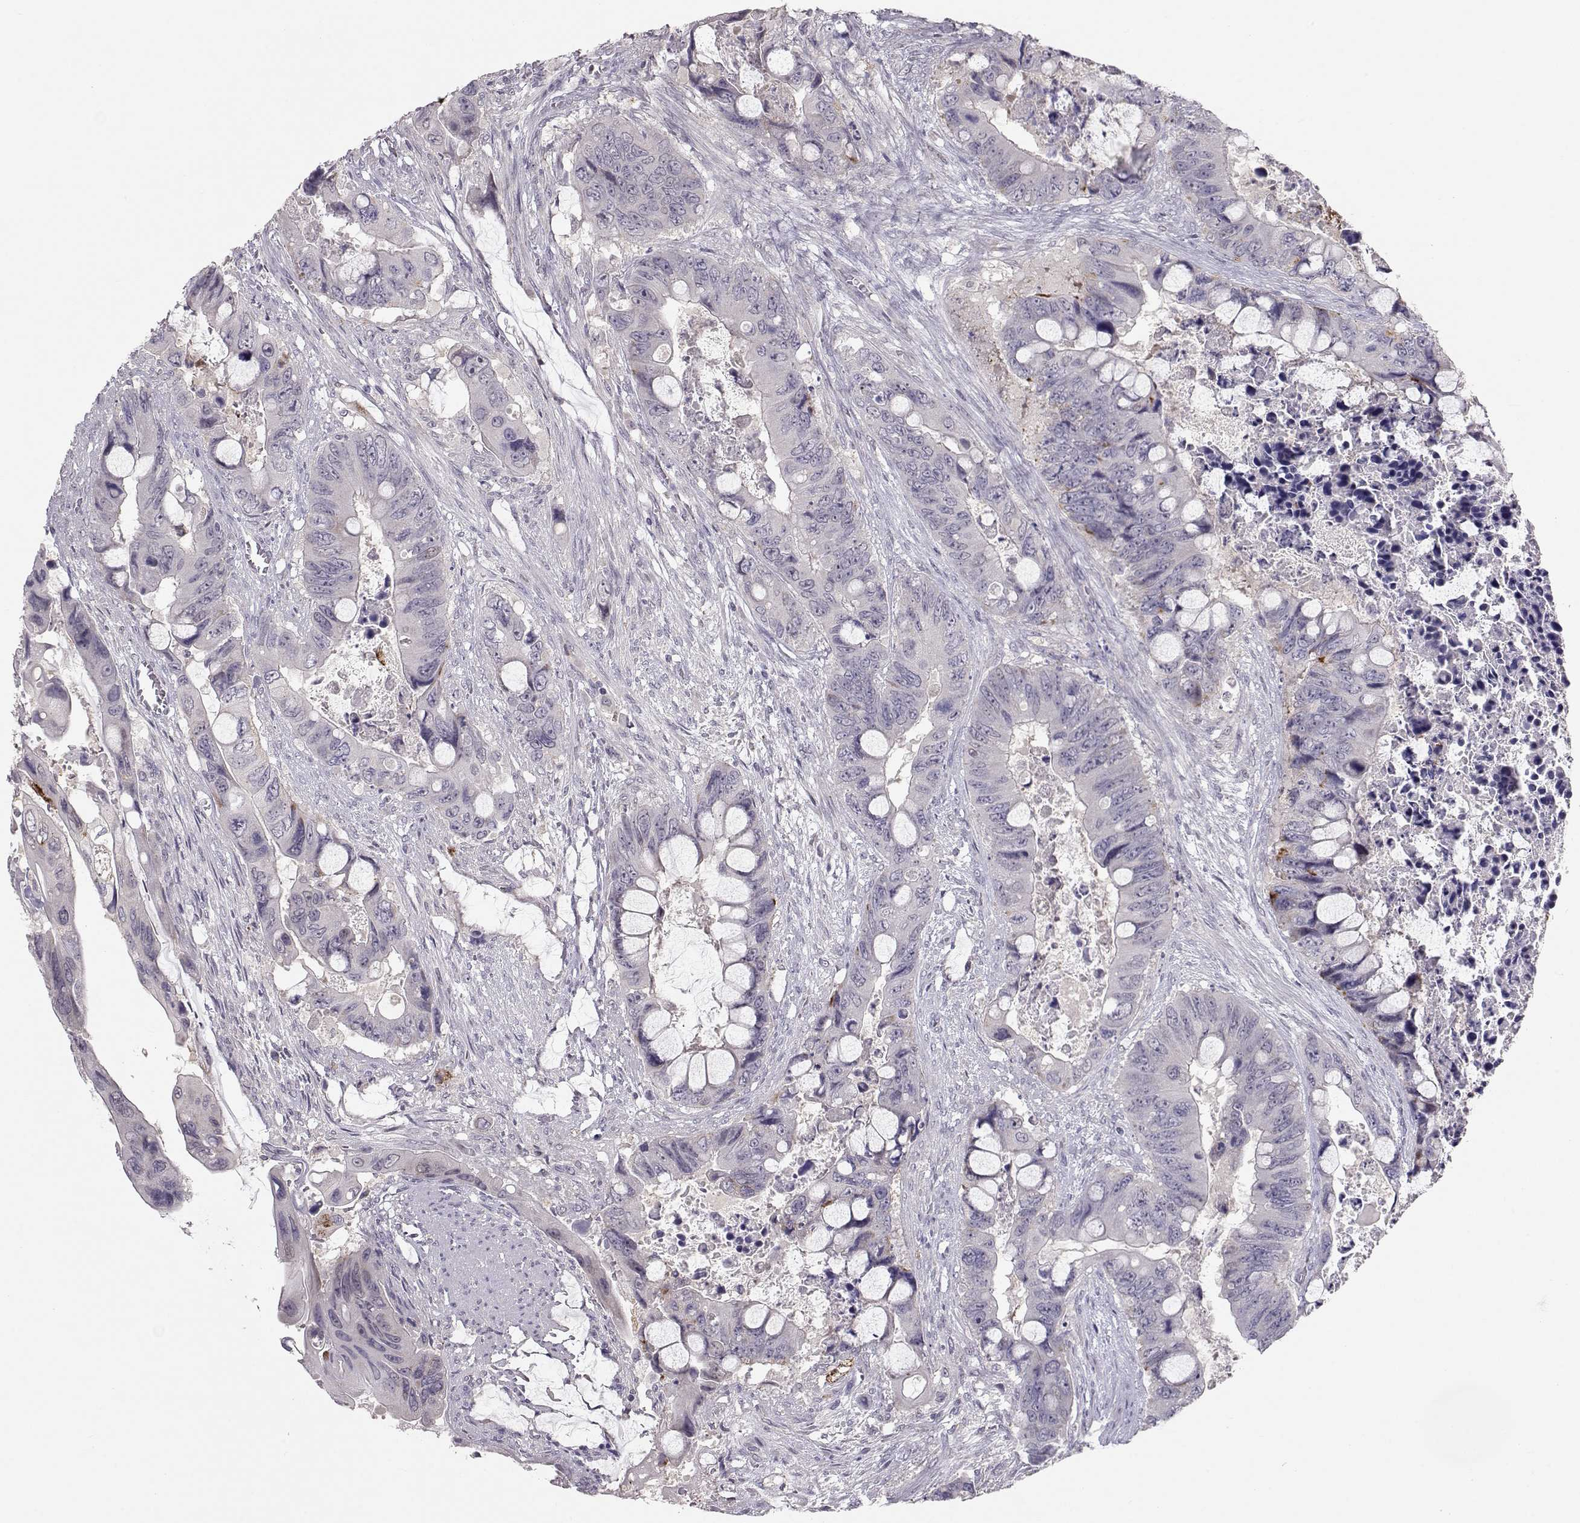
{"staining": {"intensity": "strong", "quantity": "<25%", "location": "cytoplasmic/membranous"}, "tissue": "colorectal cancer", "cell_type": "Tumor cells", "image_type": "cancer", "snomed": [{"axis": "morphology", "description": "Adenocarcinoma, NOS"}, {"axis": "topography", "description": "Rectum"}], "caption": "Human colorectal cancer (adenocarcinoma) stained with a protein marker reveals strong staining in tumor cells.", "gene": "NPVF", "patient": {"sex": "male", "age": 63}}